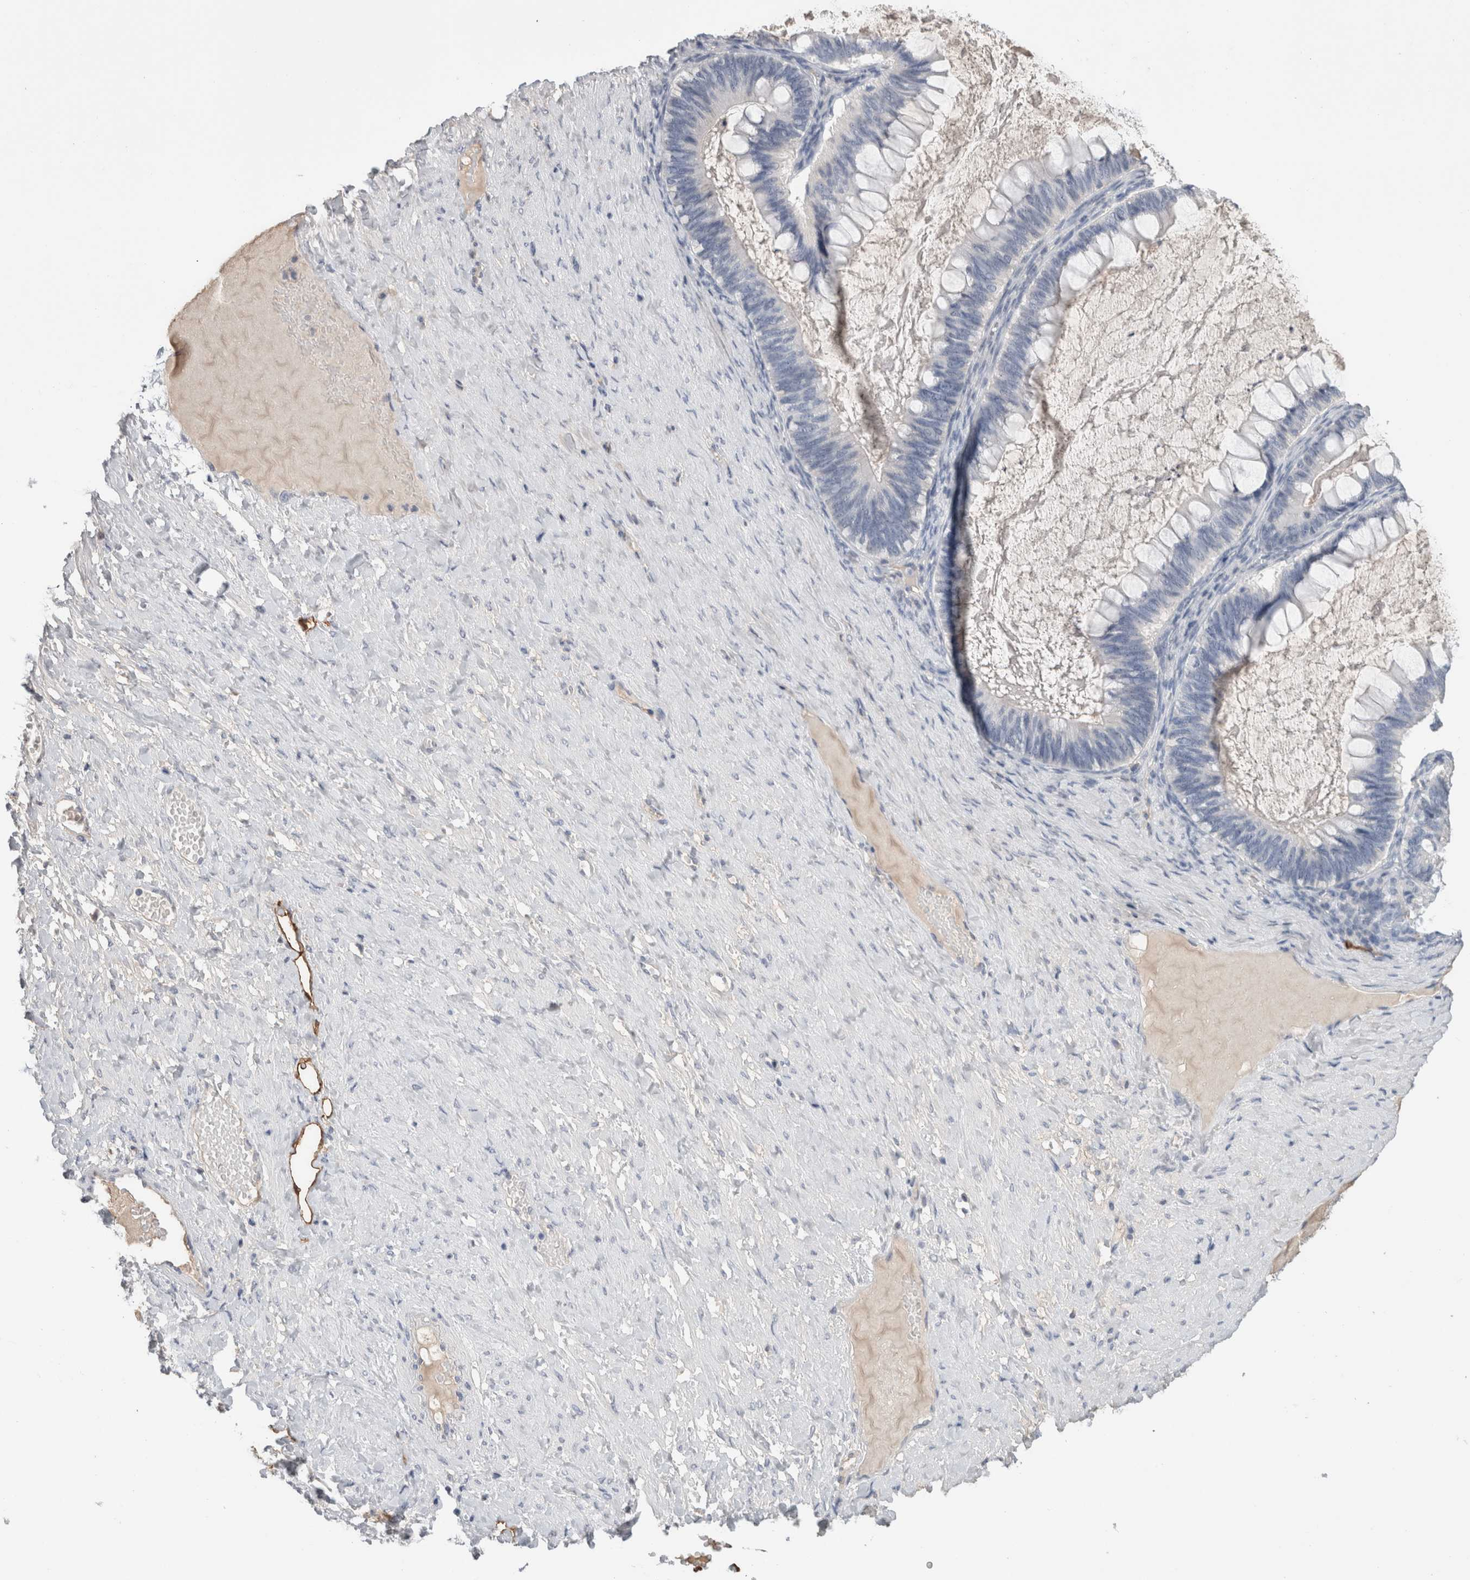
{"staining": {"intensity": "negative", "quantity": "none", "location": "none"}, "tissue": "ovarian cancer", "cell_type": "Tumor cells", "image_type": "cancer", "snomed": [{"axis": "morphology", "description": "Cystadenocarcinoma, mucinous, NOS"}, {"axis": "topography", "description": "Ovary"}], "caption": "Tumor cells show no significant protein staining in ovarian cancer. The staining was performed using DAB to visualize the protein expression in brown, while the nuclei were stained in blue with hematoxylin (Magnification: 20x).", "gene": "FABP4", "patient": {"sex": "female", "age": 61}}